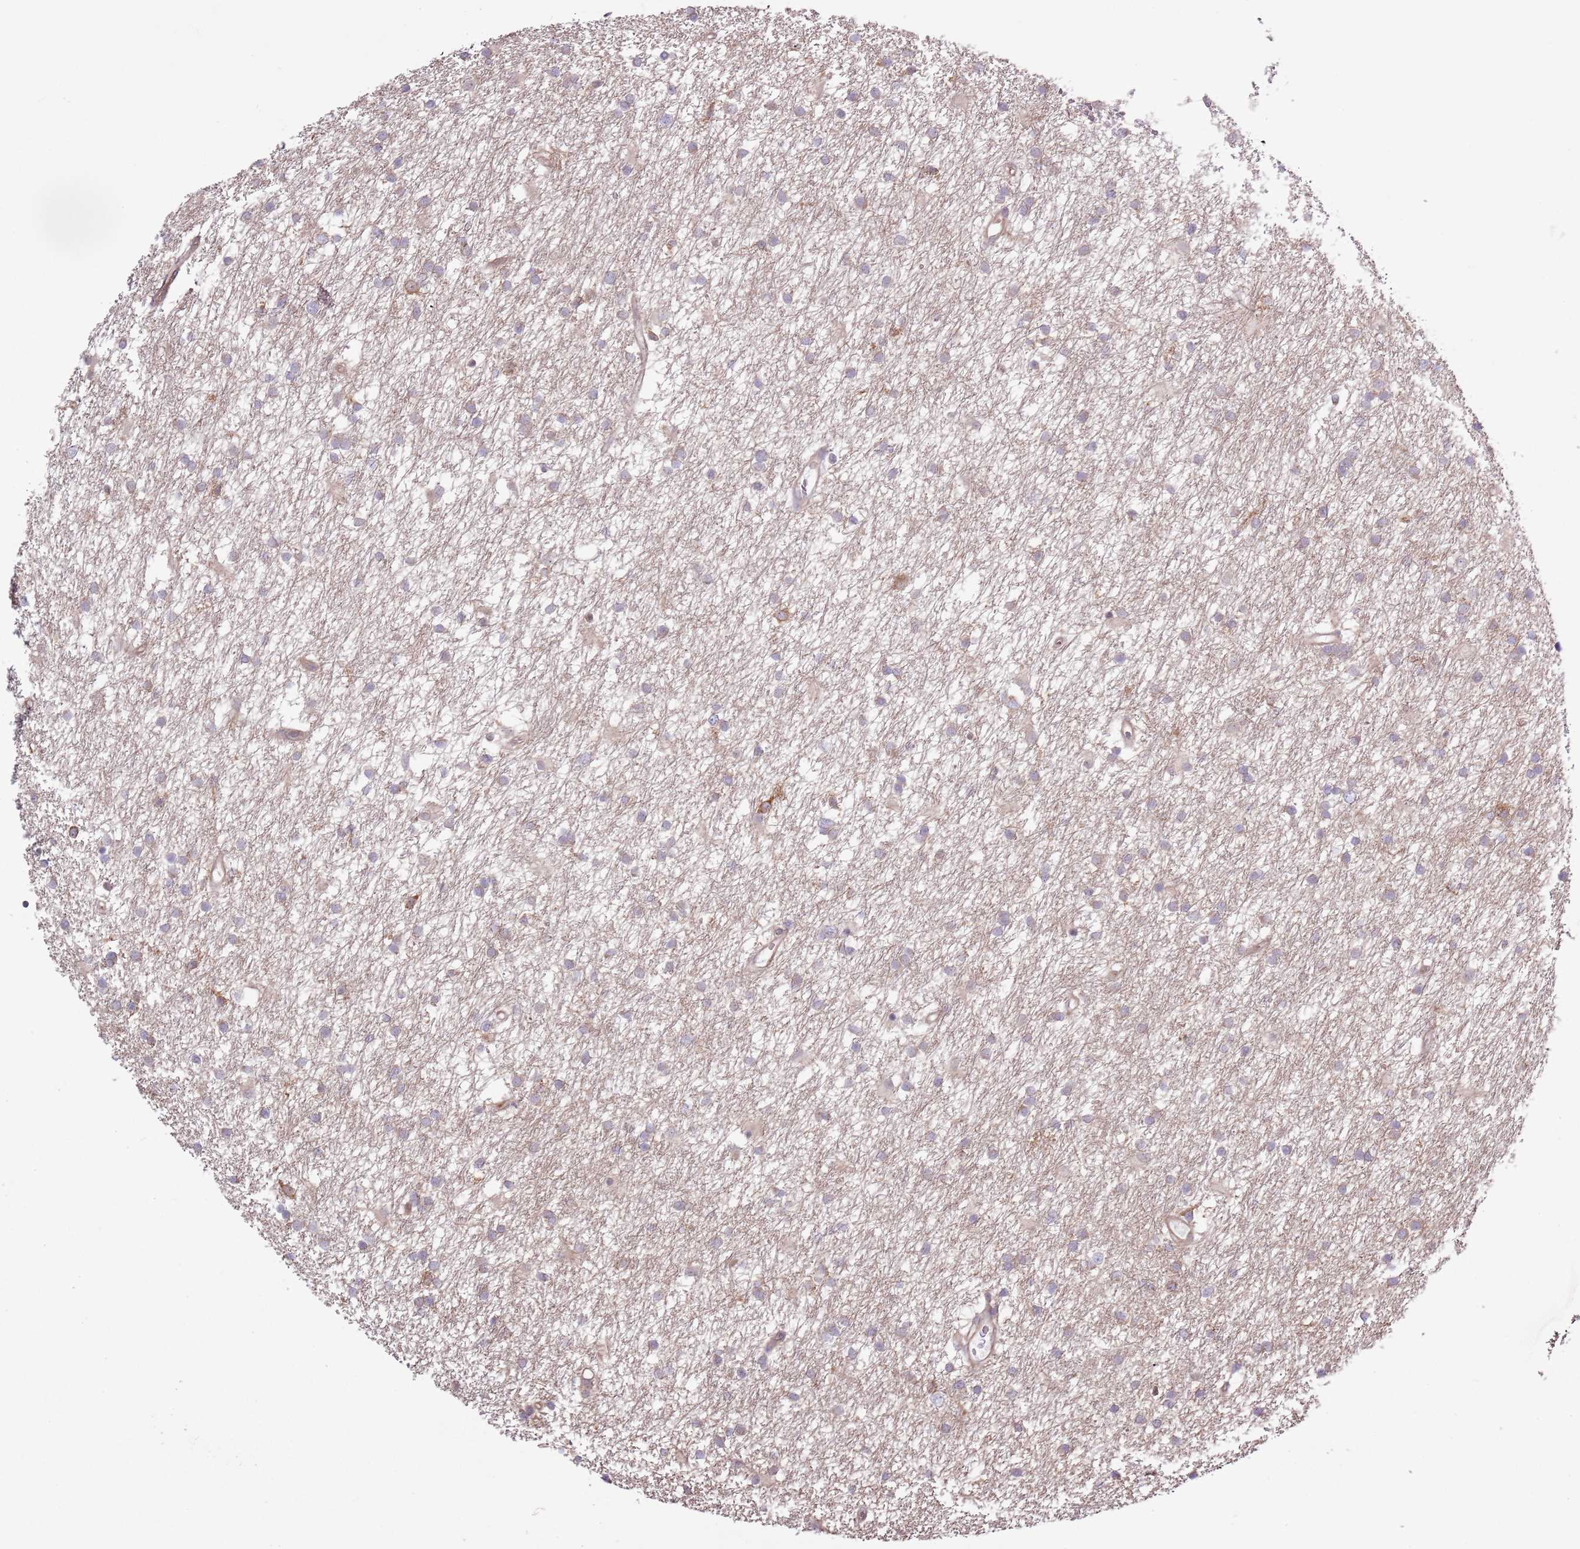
{"staining": {"intensity": "weak", "quantity": "25%-75%", "location": "cytoplasmic/membranous"}, "tissue": "glioma", "cell_type": "Tumor cells", "image_type": "cancer", "snomed": [{"axis": "morphology", "description": "Glioma, malignant, High grade"}, {"axis": "topography", "description": "Brain"}], "caption": "Protein expression analysis of human glioma reveals weak cytoplasmic/membranous expression in approximately 25%-75% of tumor cells.", "gene": "LPIN2", "patient": {"sex": "male", "age": 77}}